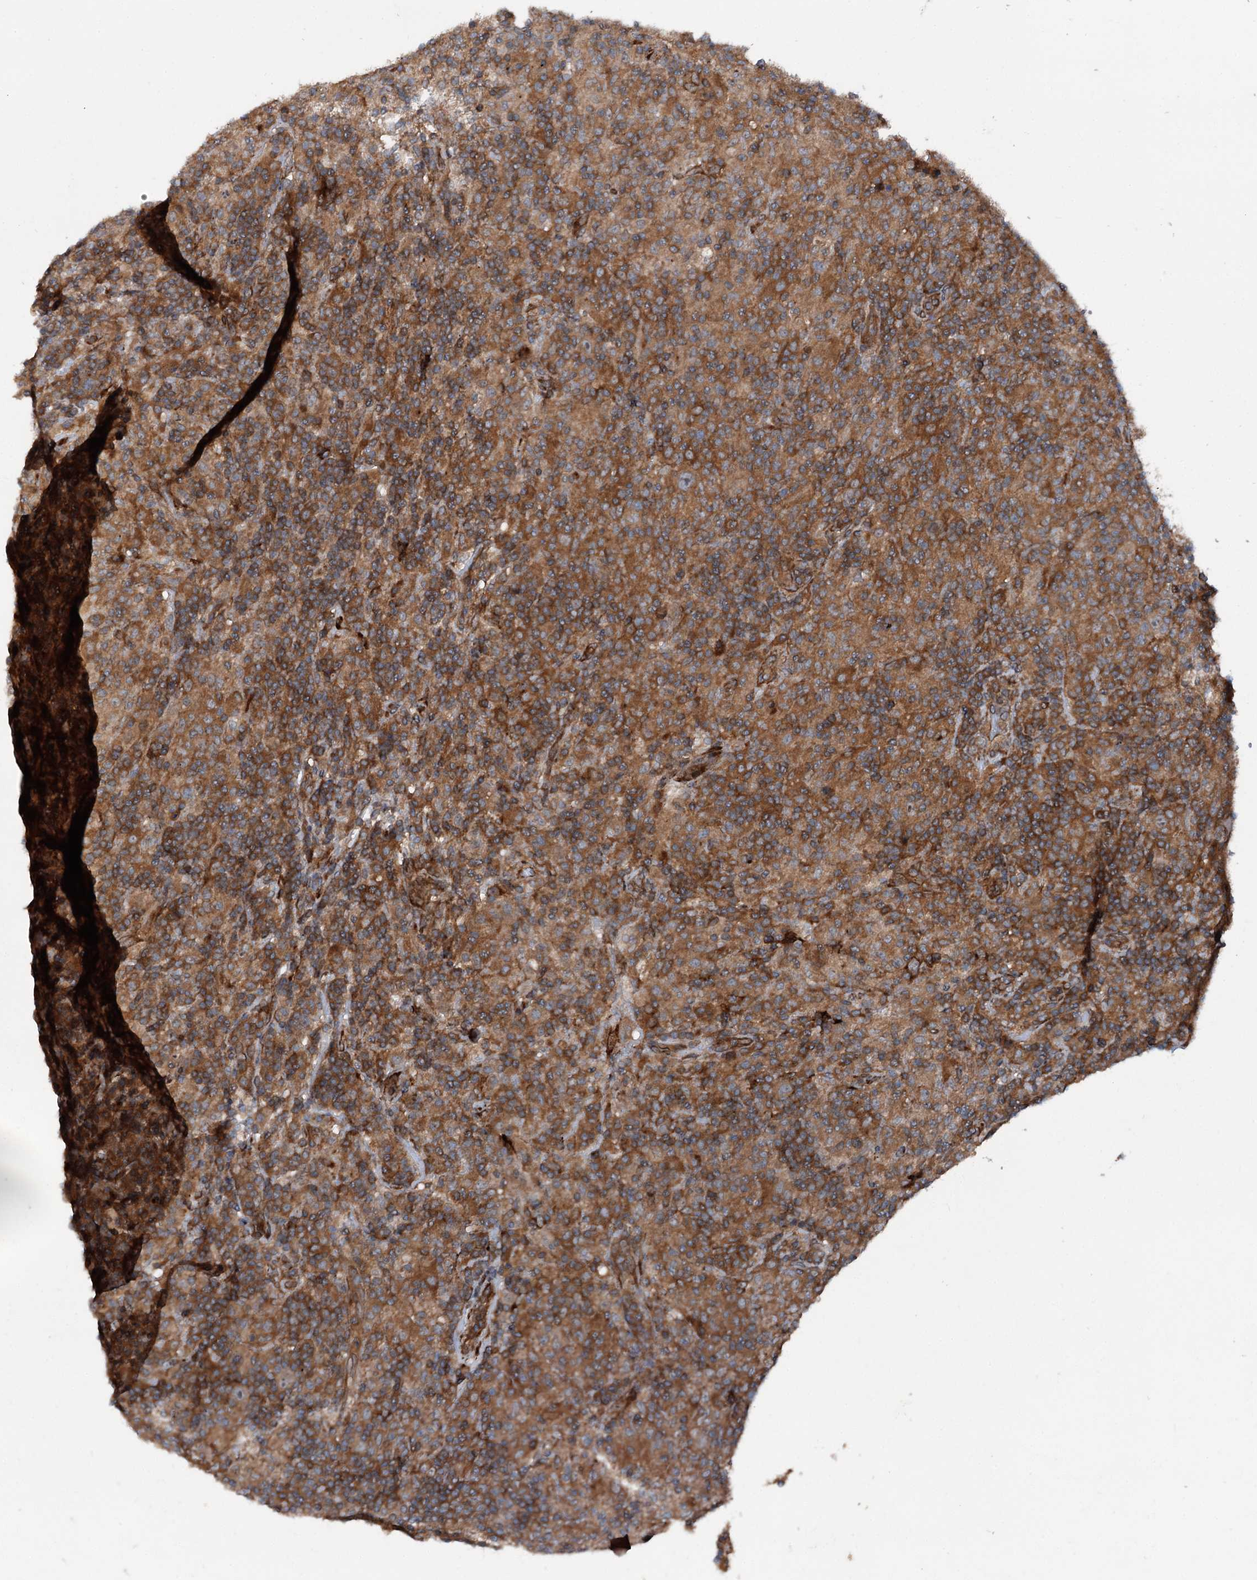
{"staining": {"intensity": "moderate", "quantity": ">75%", "location": "cytoplasmic/membranous"}, "tissue": "lymphoma", "cell_type": "Tumor cells", "image_type": "cancer", "snomed": [{"axis": "morphology", "description": "Hodgkin's disease, NOS"}, {"axis": "topography", "description": "Lymph node"}], "caption": "There is medium levels of moderate cytoplasmic/membranous staining in tumor cells of Hodgkin's disease, as demonstrated by immunohistochemical staining (brown color).", "gene": "DDIAS", "patient": {"sex": "male", "age": 70}}